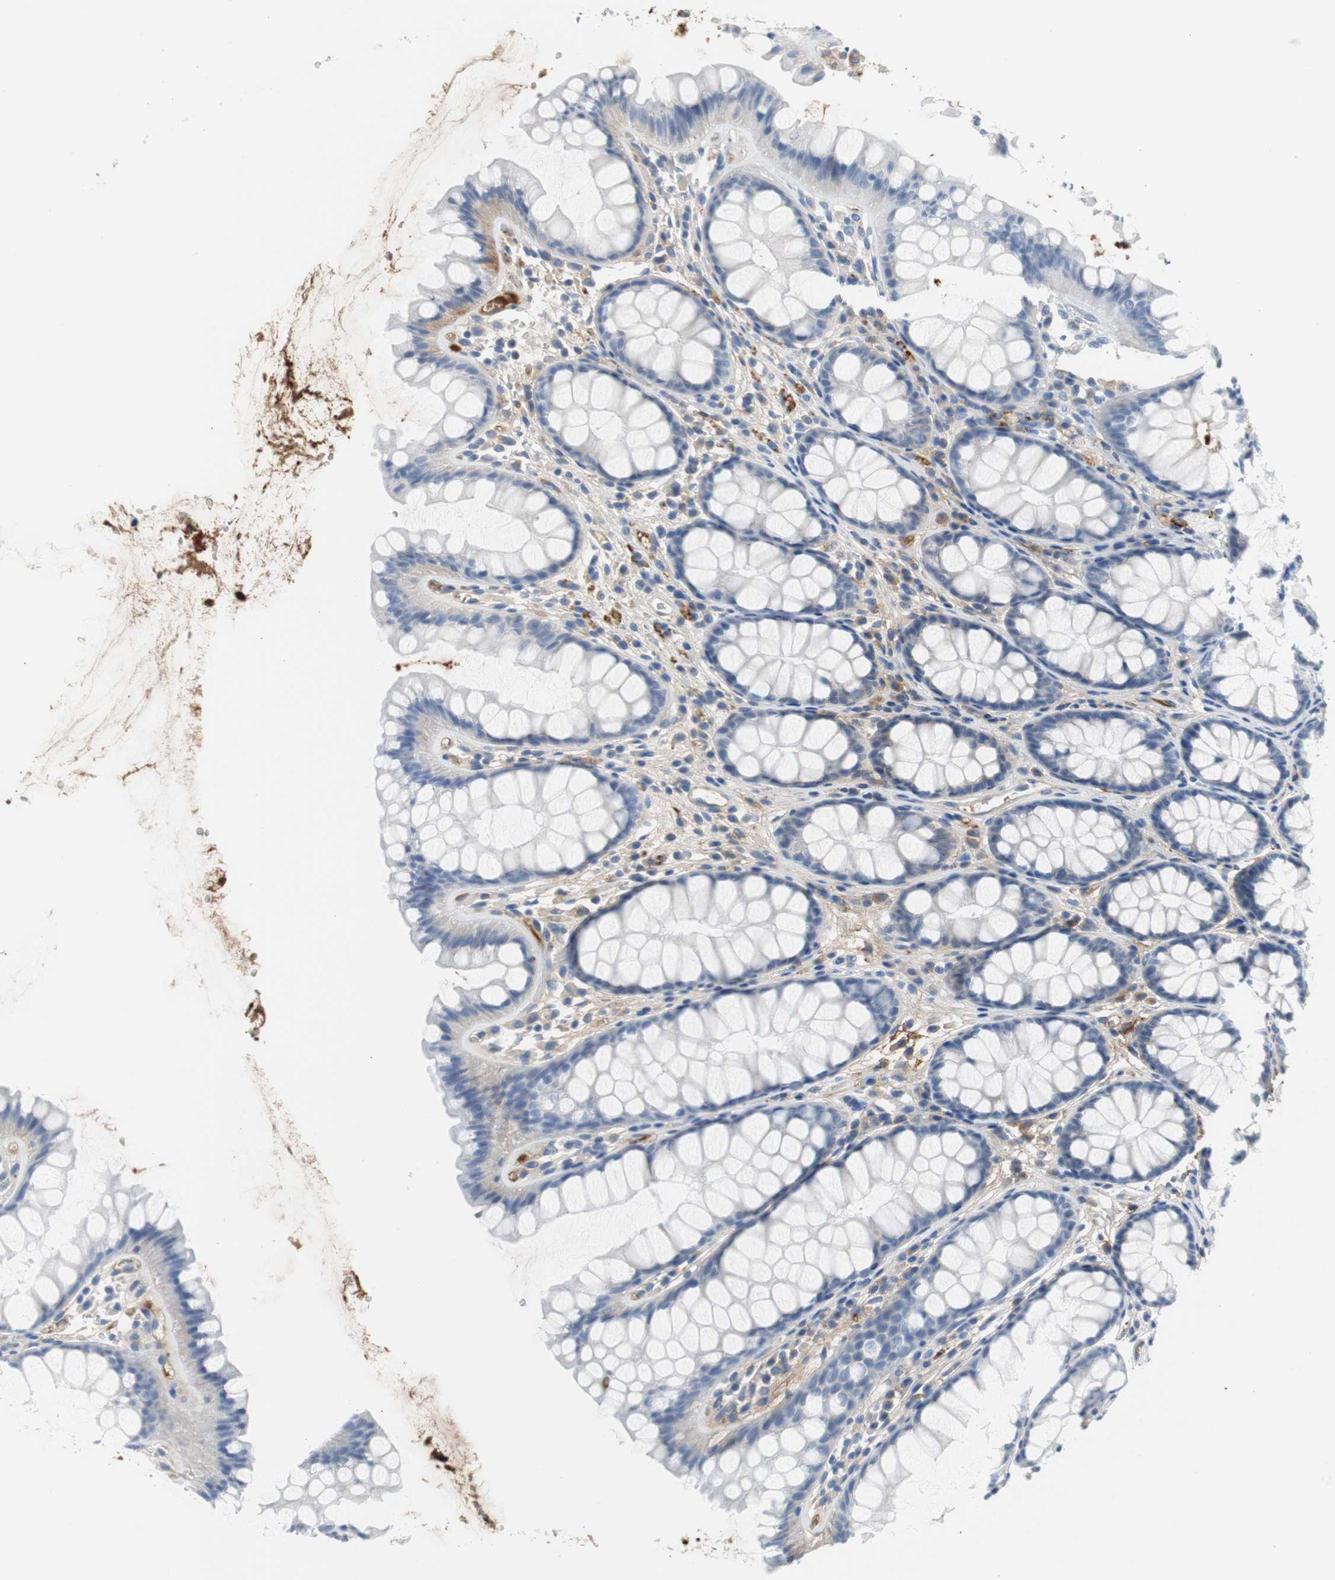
{"staining": {"intensity": "moderate", "quantity": "<25%", "location": "cytoplasmic/membranous"}, "tissue": "colon", "cell_type": "Endothelial cells", "image_type": "normal", "snomed": [{"axis": "morphology", "description": "Normal tissue, NOS"}, {"axis": "topography", "description": "Colon"}], "caption": "Immunohistochemical staining of normal colon demonstrates low levels of moderate cytoplasmic/membranous positivity in approximately <25% of endothelial cells.", "gene": "APCS", "patient": {"sex": "female", "age": 55}}